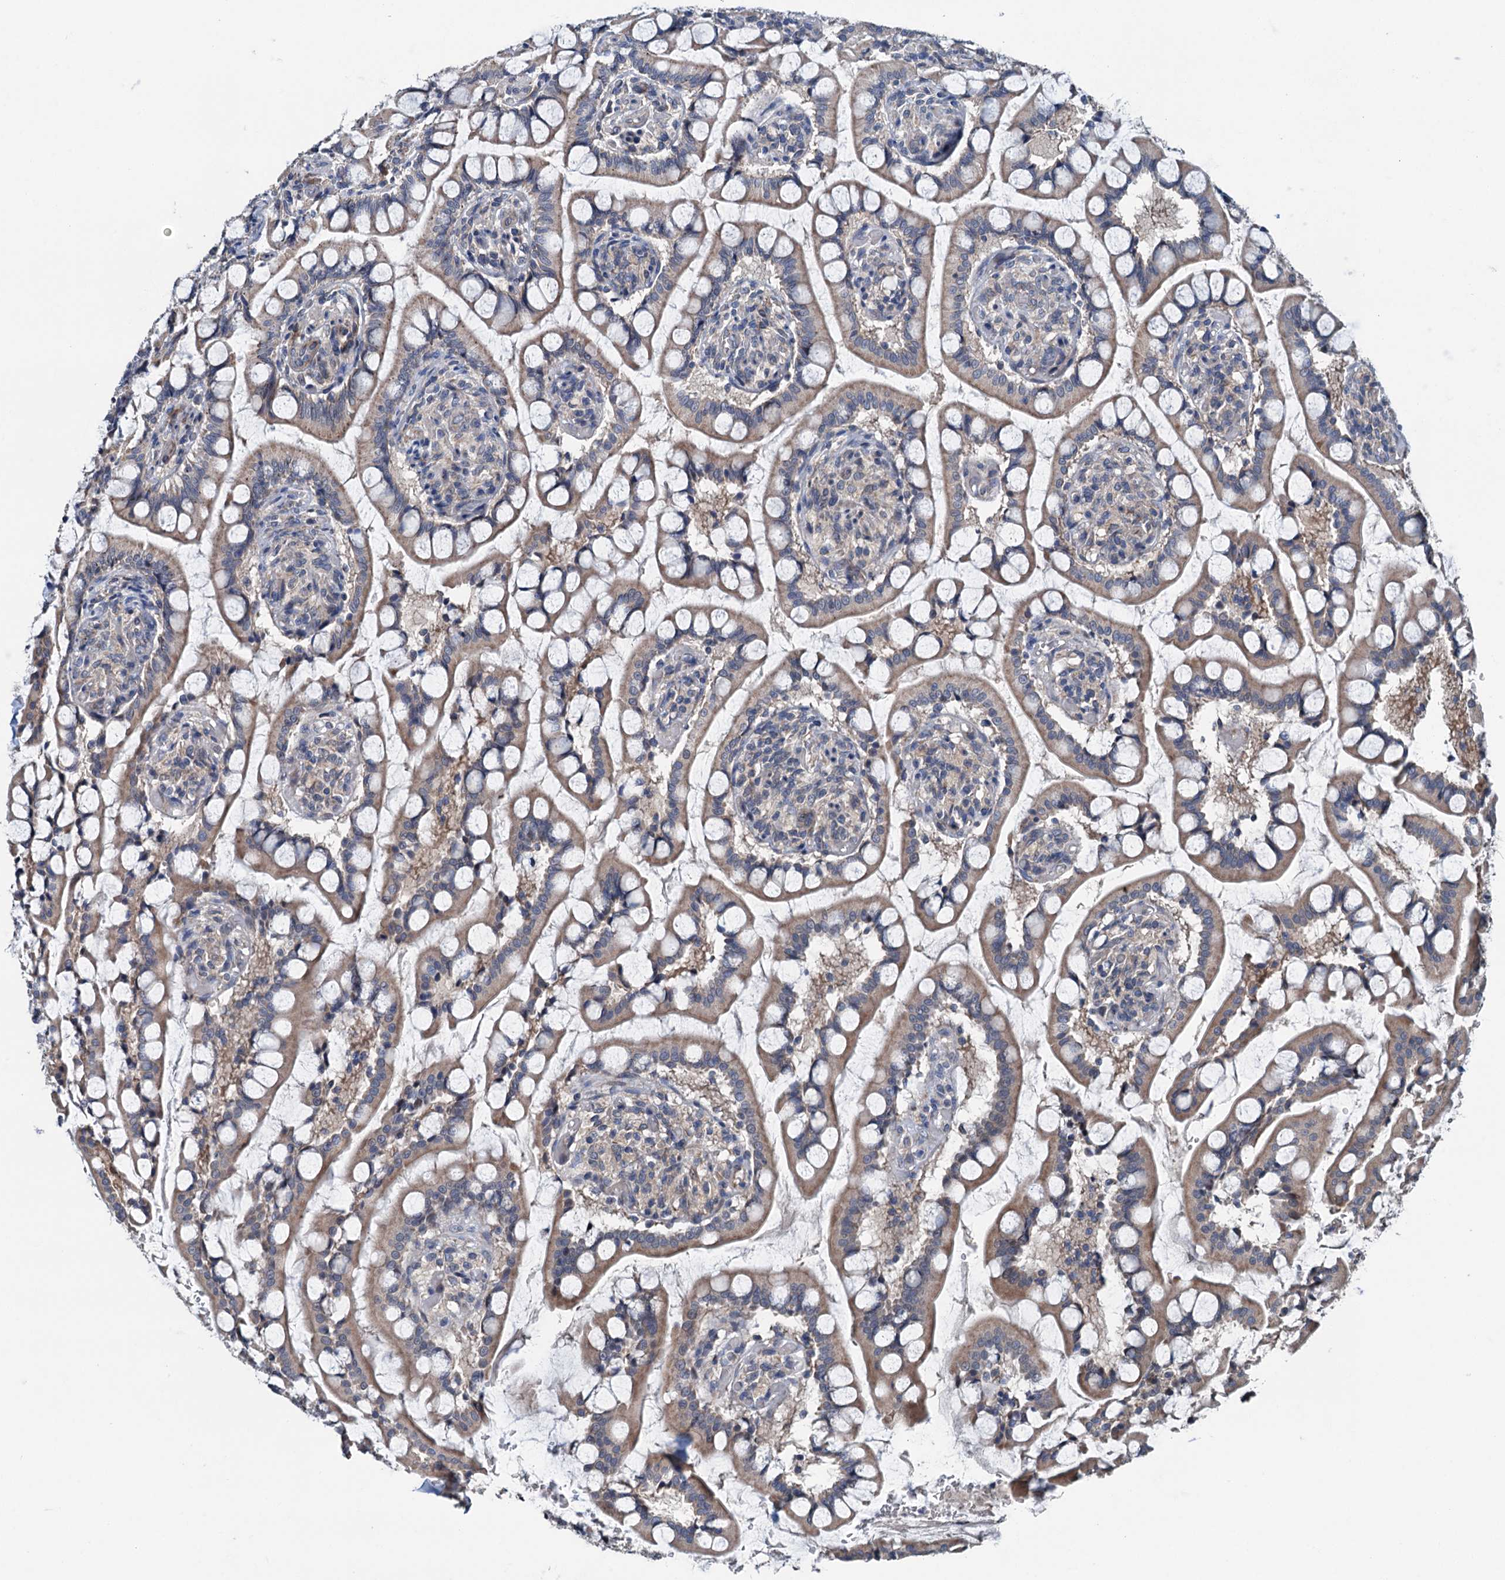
{"staining": {"intensity": "moderate", "quantity": ">75%", "location": "cytoplasmic/membranous"}, "tissue": "small intestine", "cell_type": "Glandular cells", "image_type": "normal", "snomed": [{"axis": "morphology", "description": "Normal tissue, NOS"}, {"axis": "topography", "description": "Small intestine"}], "caption": "This image displays immunohistochemistry staining of unremarkable human small intestine, with medium moderate cytoplasmic/membranous expression in approximately >75% of glandular cells.", "gene": "ELAC1", "patient": {"sex": "male", "age": 52}}